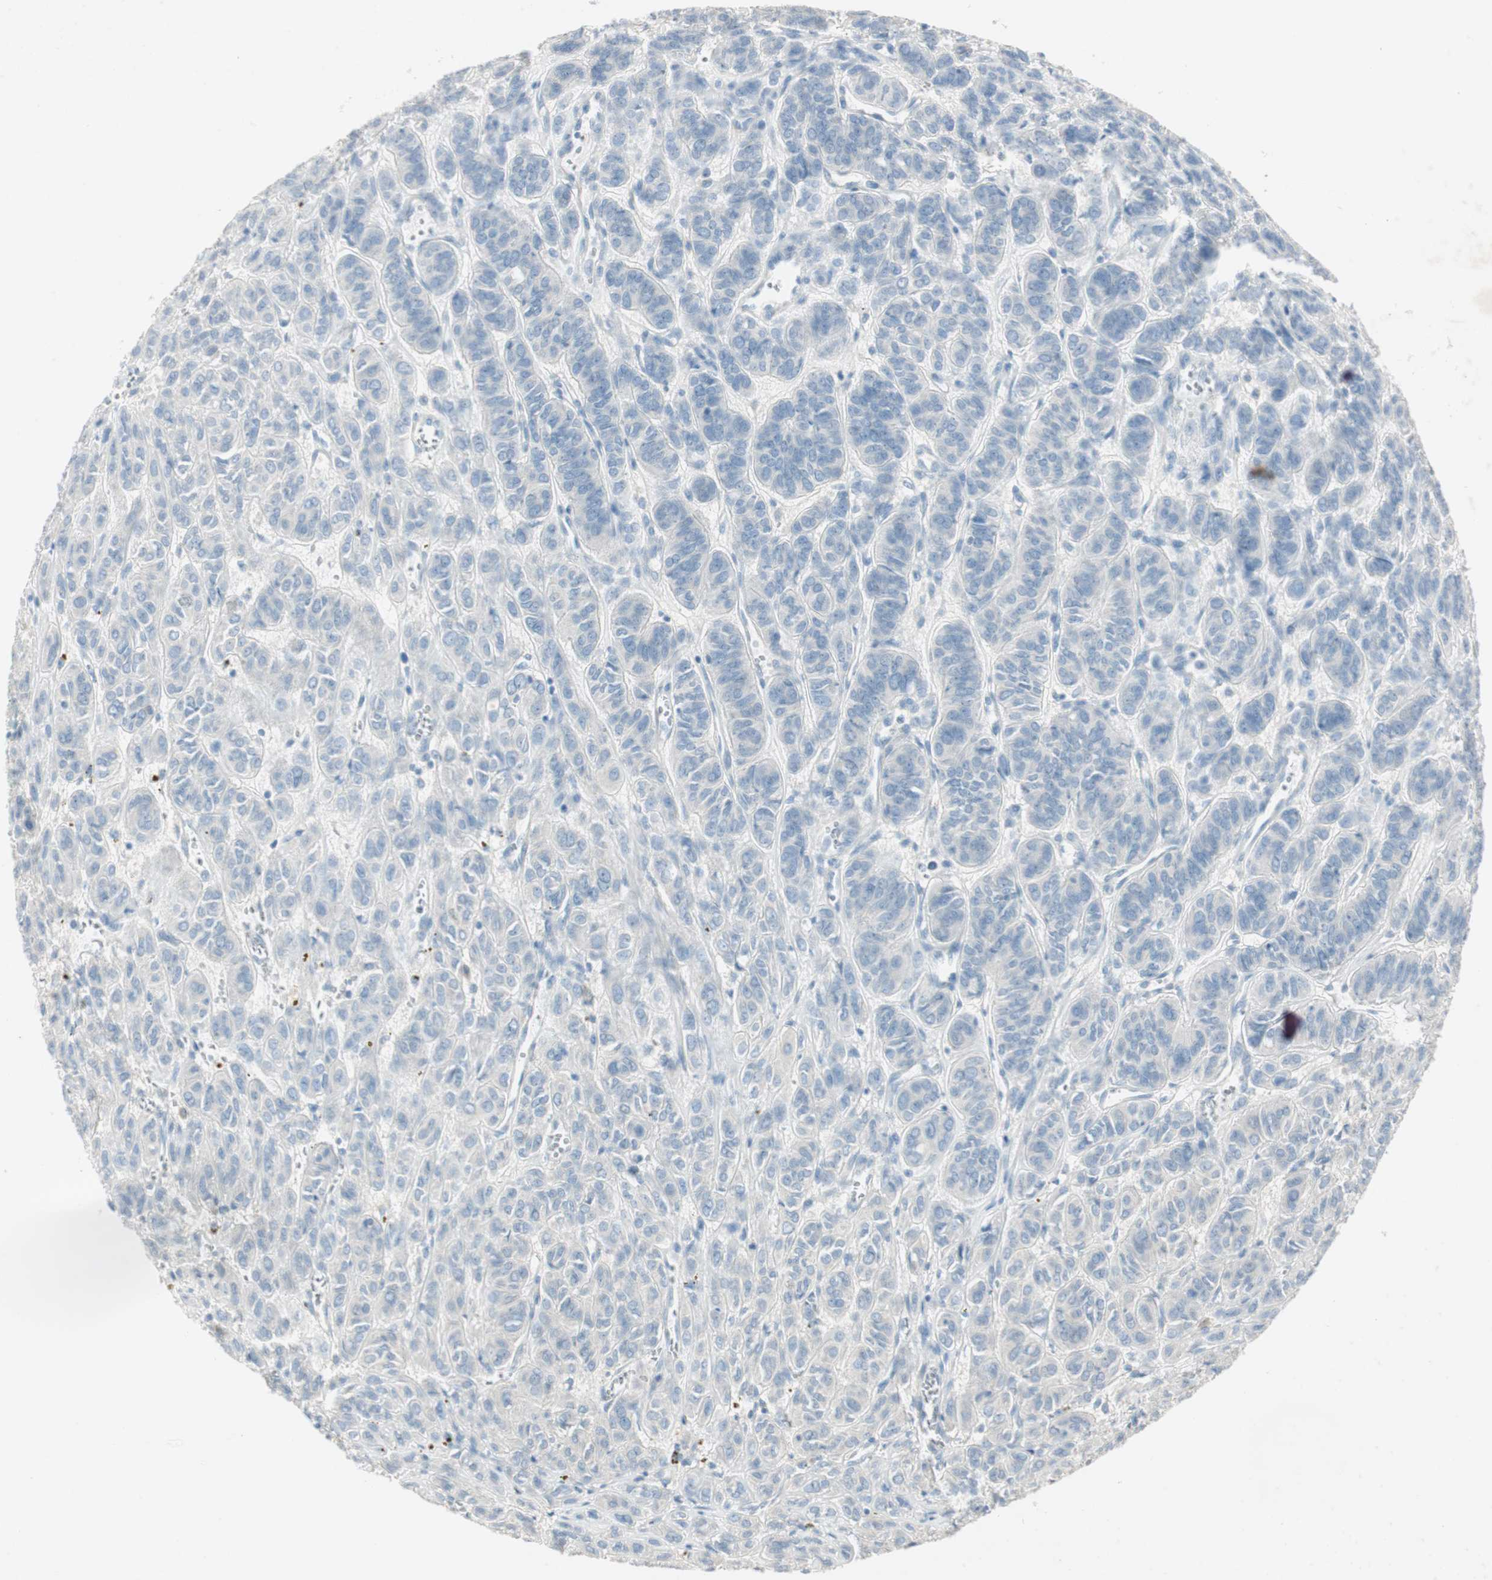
{"staining": {"intensity": "negative", "quantity": "none", "location": "none"}, "tissue": "thyroid cancer", "cell_type": "Tumor cells", "image_type": "cancer", "snomed": [{"axis": "morphology", "description": "Follicular adenoma carcinoma, NOS"}, {"axis": "topography", "description": "Thyroid gland"}], "caption": "This is an immunohistochemistry (IHC) photomicrograph of thyroid follicular adenoma carcinoma. There is no staining in tumor cells.", "gene": "KHK", "patient": {"sex": "female", "age": 71}}